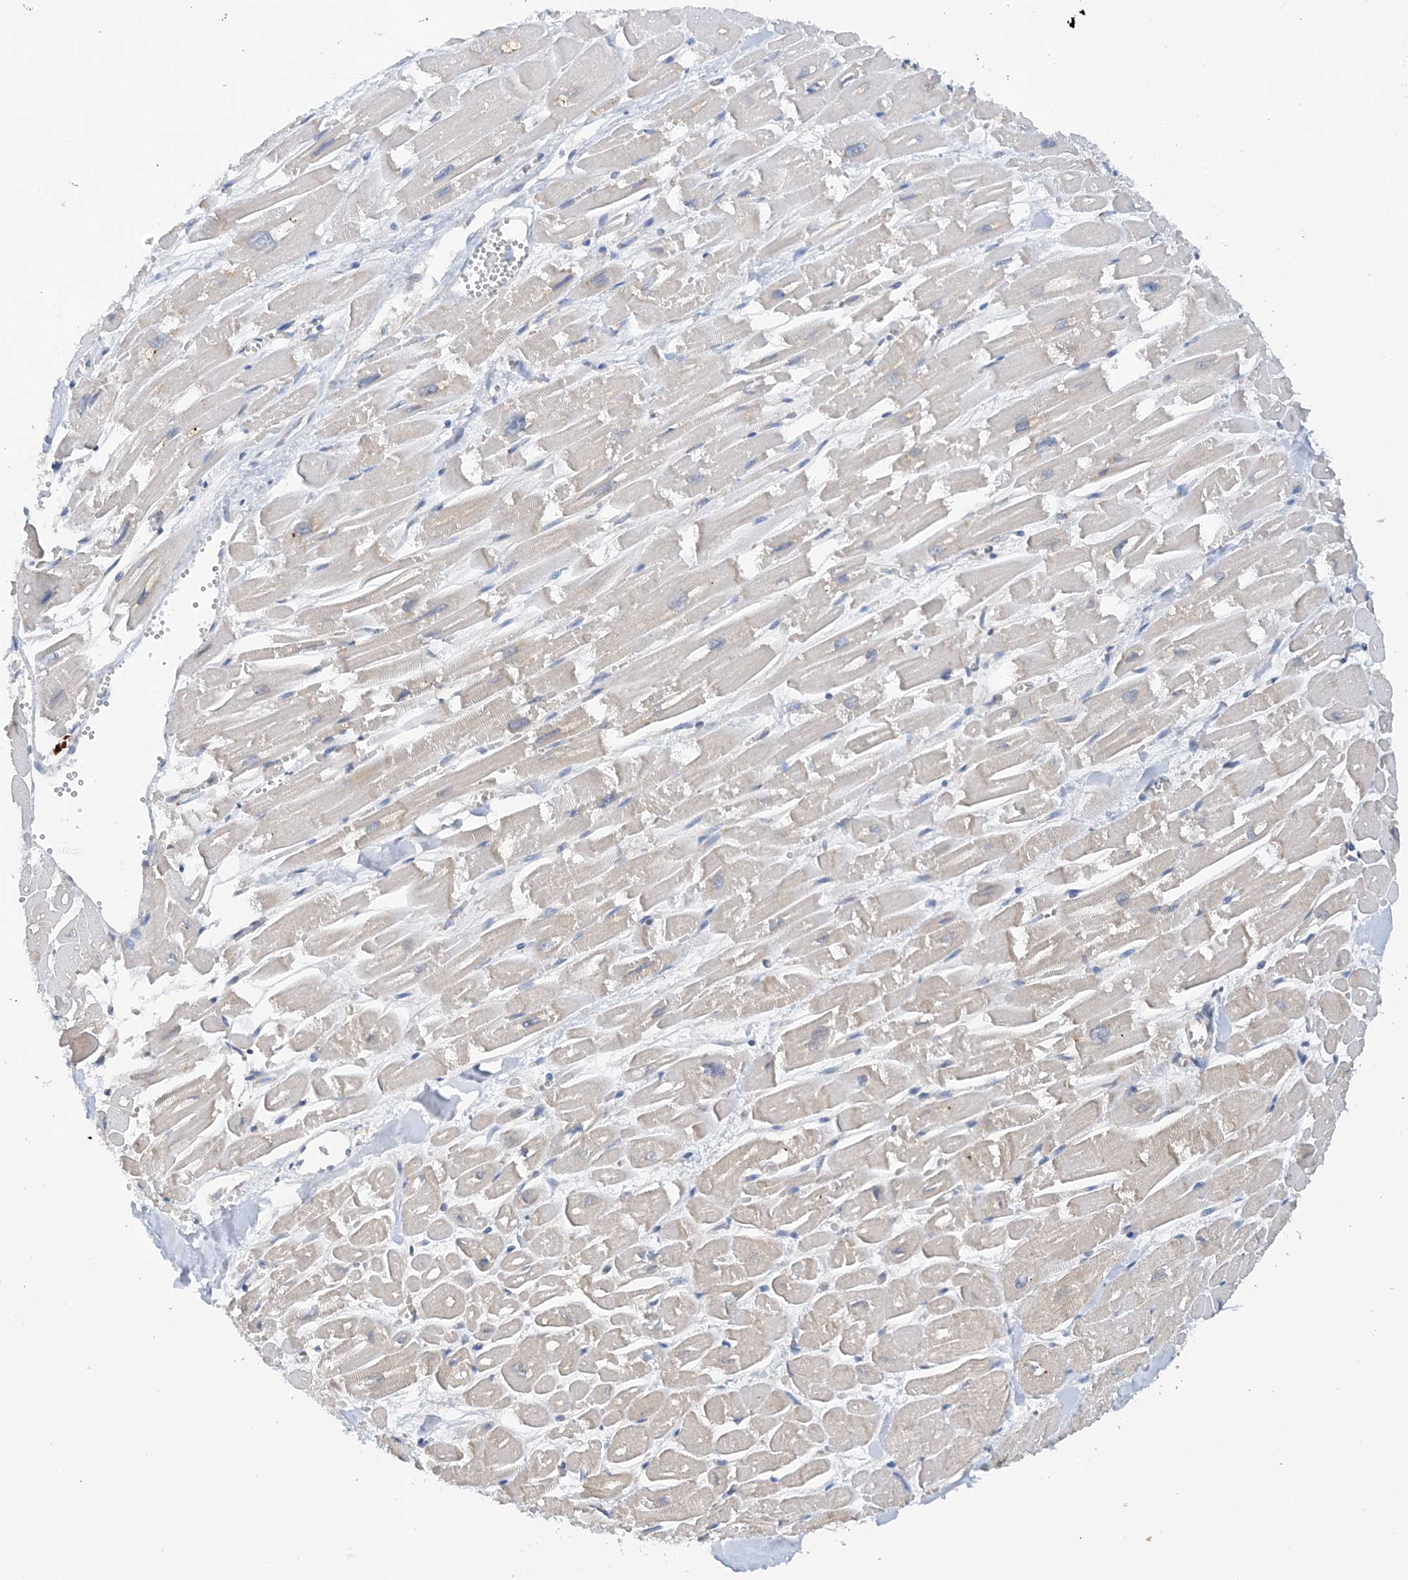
{"staining": {"intensity": "weak", "quantity": "<25%", "location": "cytoplasmic/membranous"}, "tissue": "heart muscle", "cell_type": "Cardiomyocytes", "image_type": "normal", "snomed": [{"axis": "morphology", "description": "Normal tissue, NOS"}, {"axis": "topography", "description": "Heart"}], "caption": "Cardiomyocytes show no significant protein positivity in normal heart muscle. Nuclei are stained in blue.", "gene": "SLC5A11", "patient": {"sex": "male", "age": 54}}